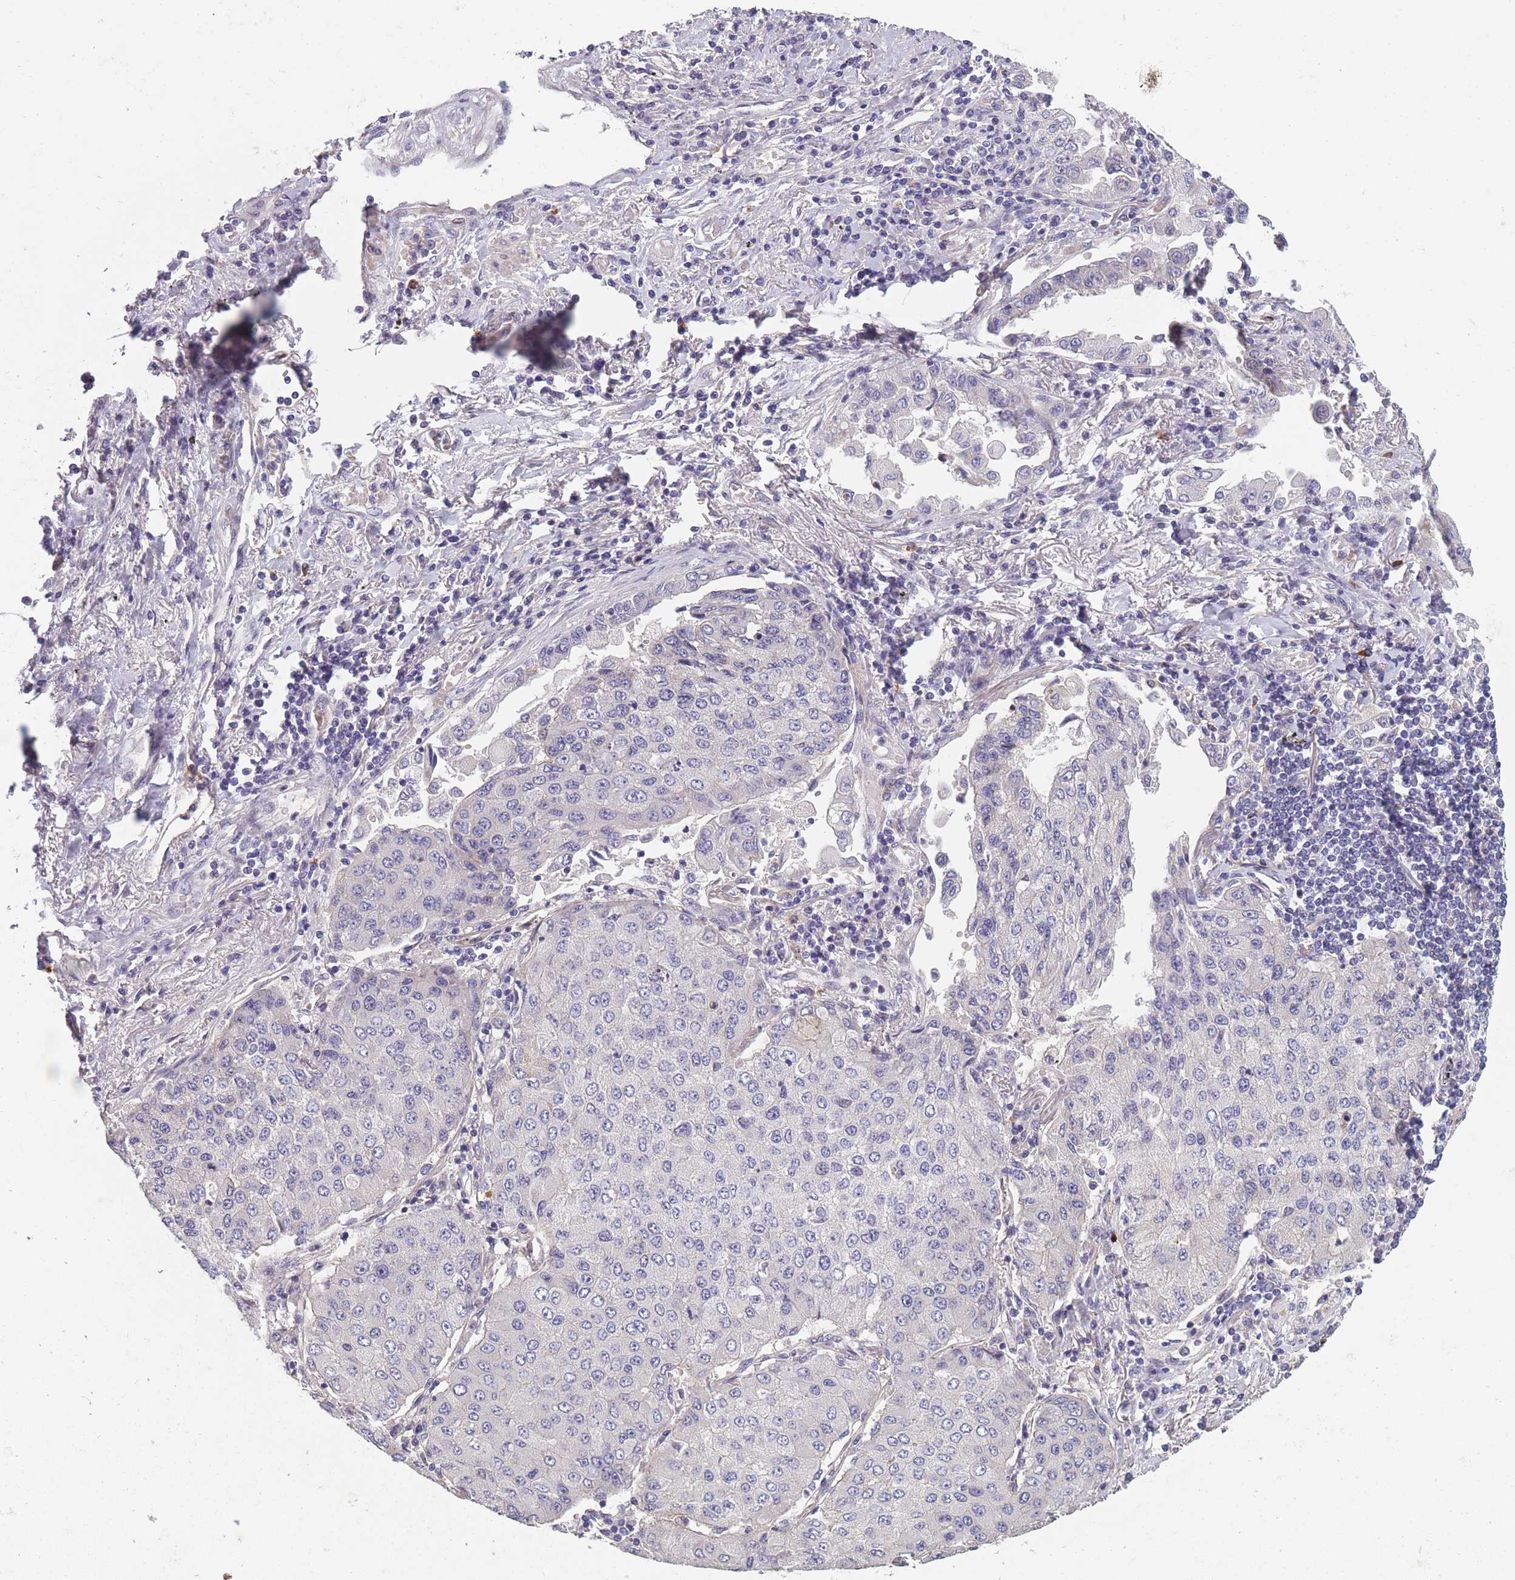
{"staining": {"intensity": "negative", "quantity": "none", "location": "none"}, "tissue": "lung cancer", "cell_type": "Tumor cells", "image_type": "cancer", "snomed": [{"axis": "morphology", "description": "Squamous cell carcinoma, NOS"}, {"axis": "topography", "description": "Lung"}], "caption": "There is no significant staining in tumor cells of lung squamous cell carcinoma.", "gene": "FAM83F", "patient": {"sex": "male", "age": 74}}